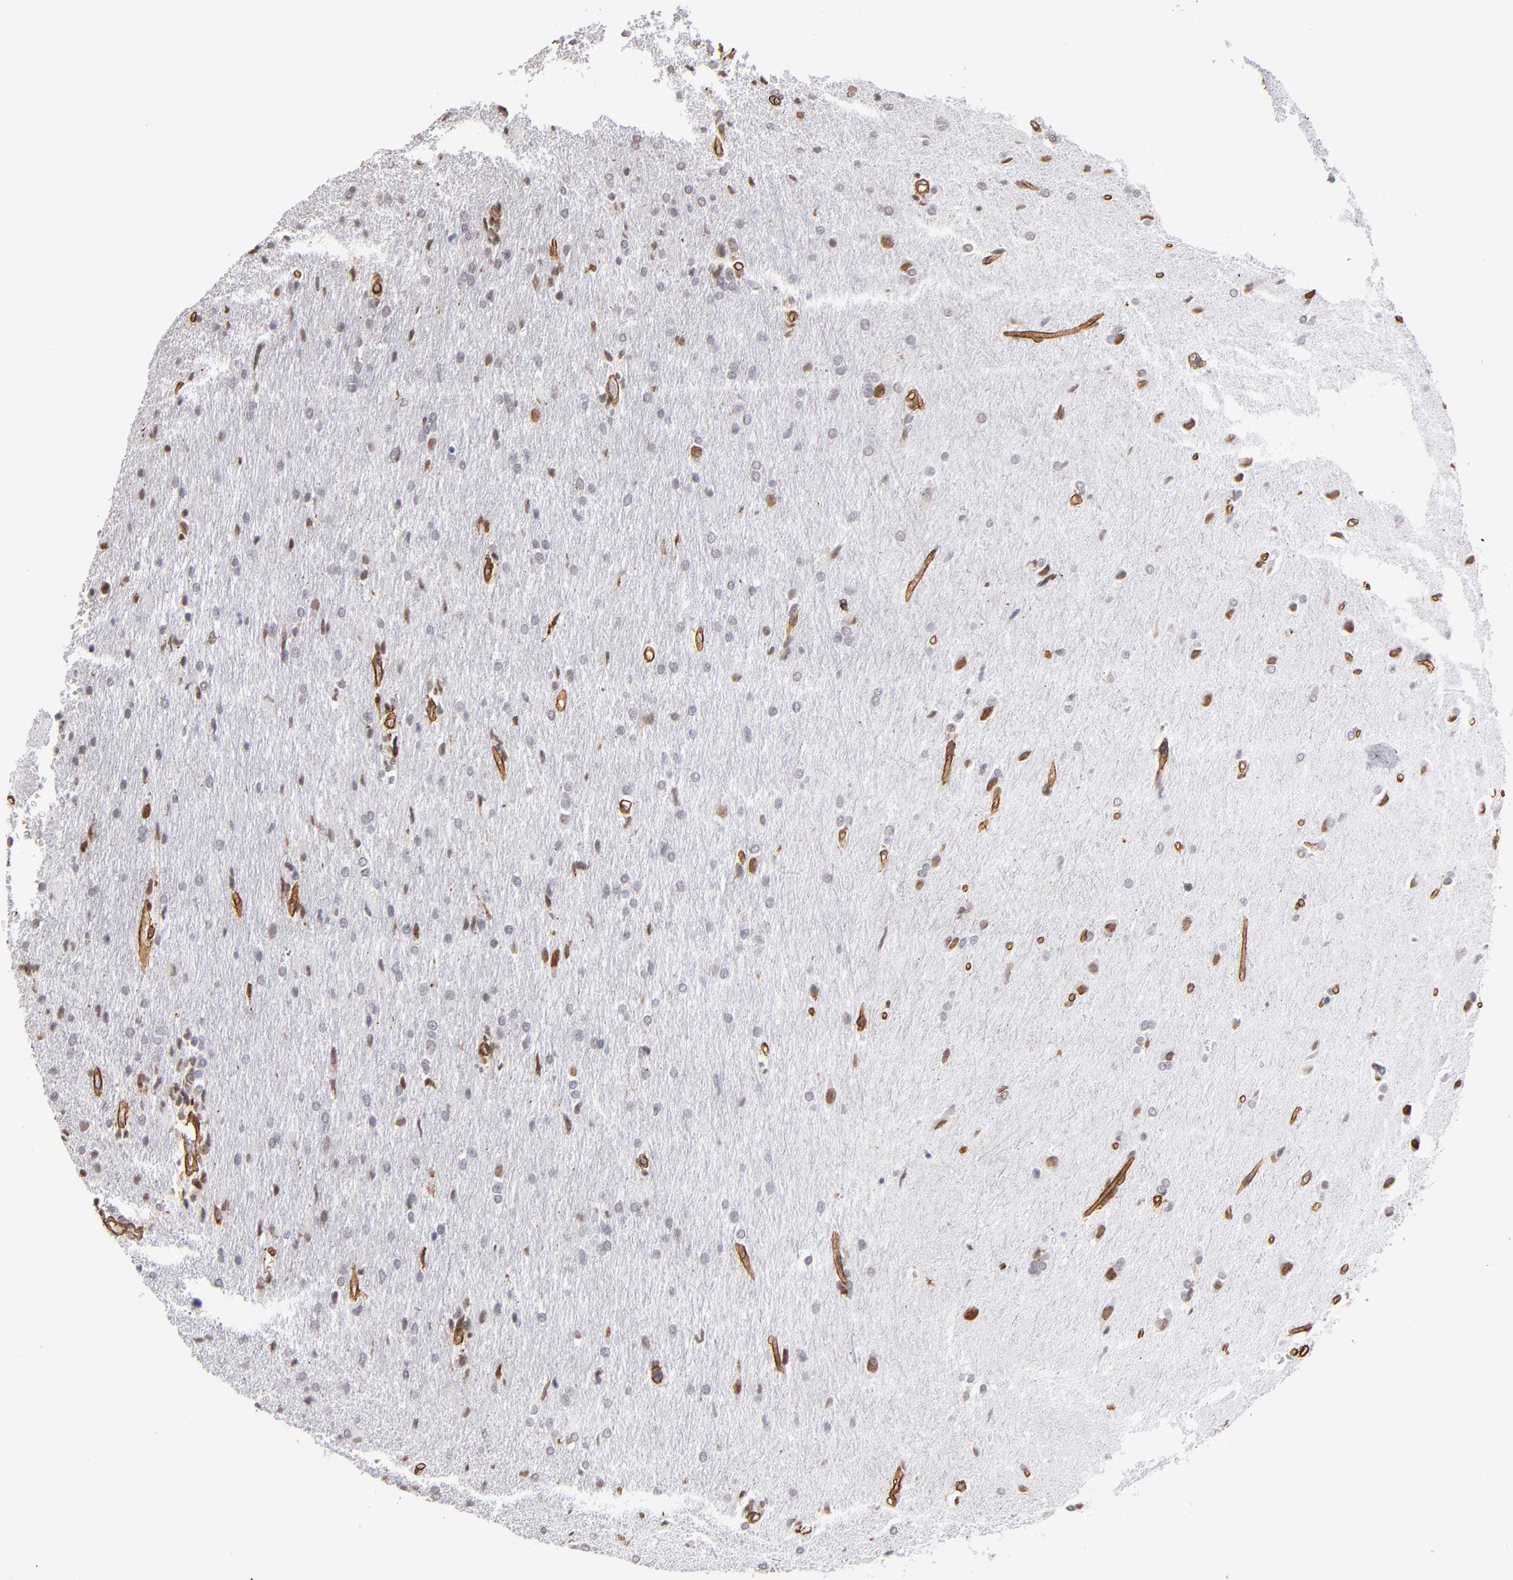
{"staining": {"intensity": "moderate", "quantity": "25%-75%", "location": "nuclear"}, "tissue": "glioma", "cell_type": "Tumor cells", "image_type": "cancer", "snomed": [{"axis": "morphology", "description": "Glioma, malignant, High grade"}, {"axis": "topography", "description": "Brain"}], "caption": "Immunohistochemical staining of human malignant high-grade glioma demonstrates medium levels of moderate nuclear staining in about 25%-75% of tumor cells.", "gene": "LAMC1", "patient": {"sex": "male", "age": 68}}